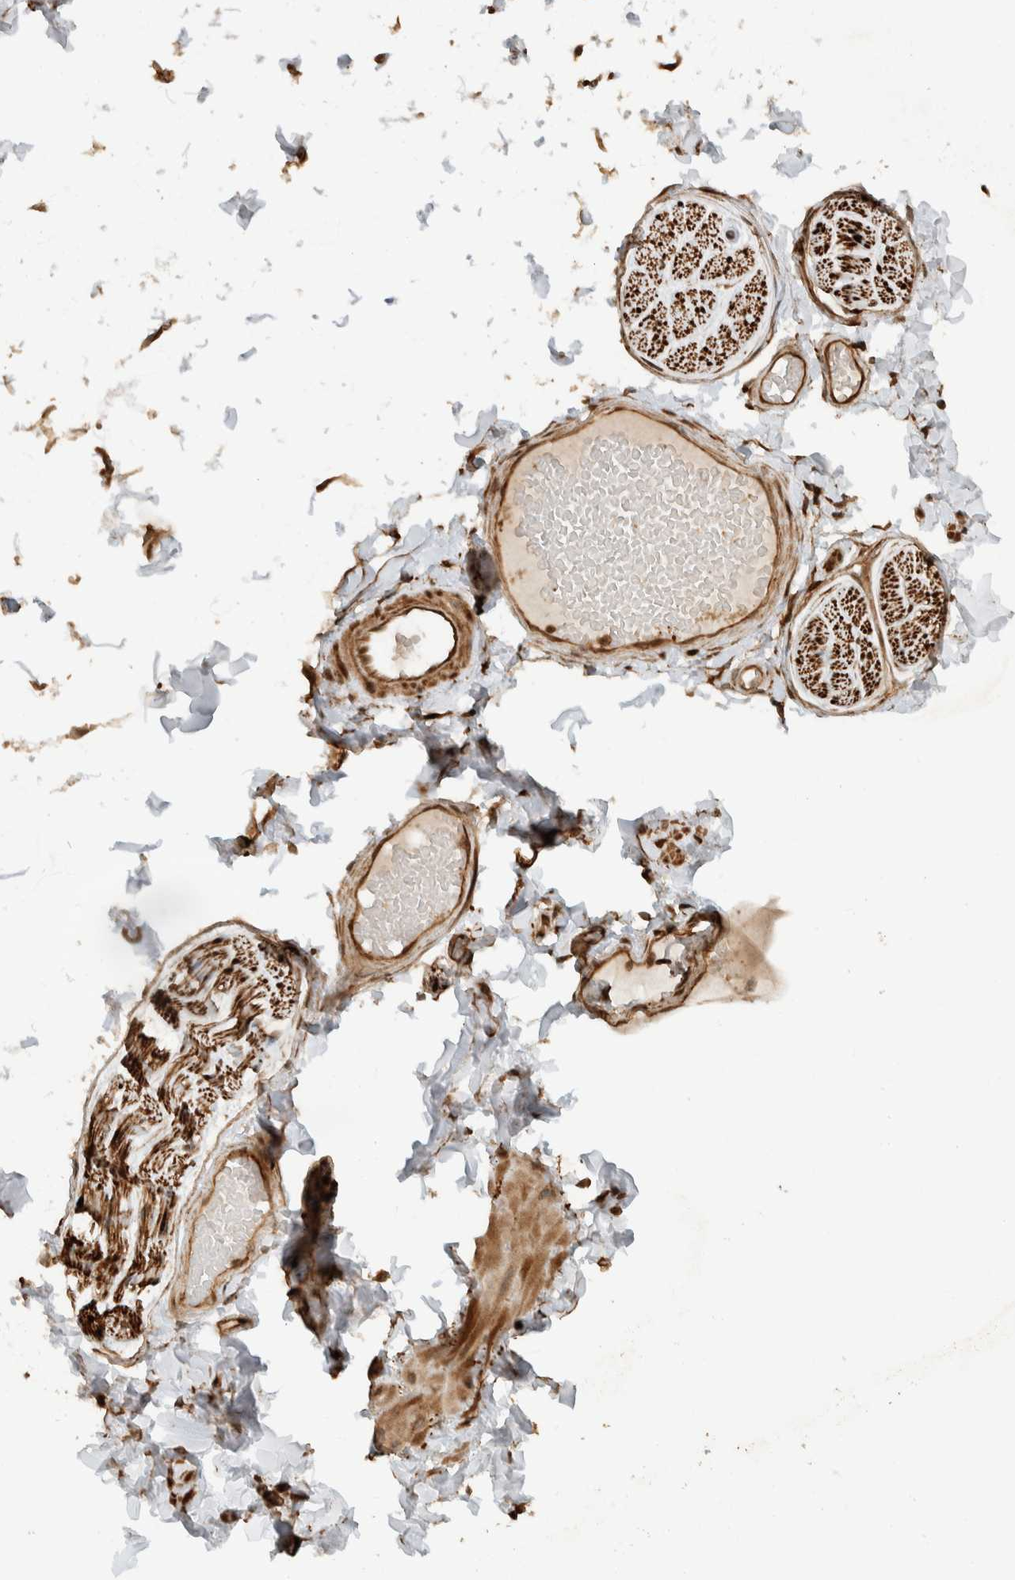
{"staining": {"intensity": "moderate", "quantity": ">75%", "location": "cytoplasmic/membranous"}, "tissue": "adipose tissue", "cell_type": "Adipocytes", "image_type": "normal", "snomed": [{"axis": "morphology", "description": "Normal tissue, NOS"}, {"axis": "topography", "description": "Adipose tissue"}, {"axis": "topography", "description": "Vascular tissue"}, {"axis": "topography", "description": "Peripheral nerve tissue"}], "caption": "Brown immunohistochemical staining in benign adipose tissue exhibits moderate cytoplasmic/membranous positivity in approximately >75% of adipocytes.", "gene": "CNTROB", "patient": {"sex": "male", "age": 25}}